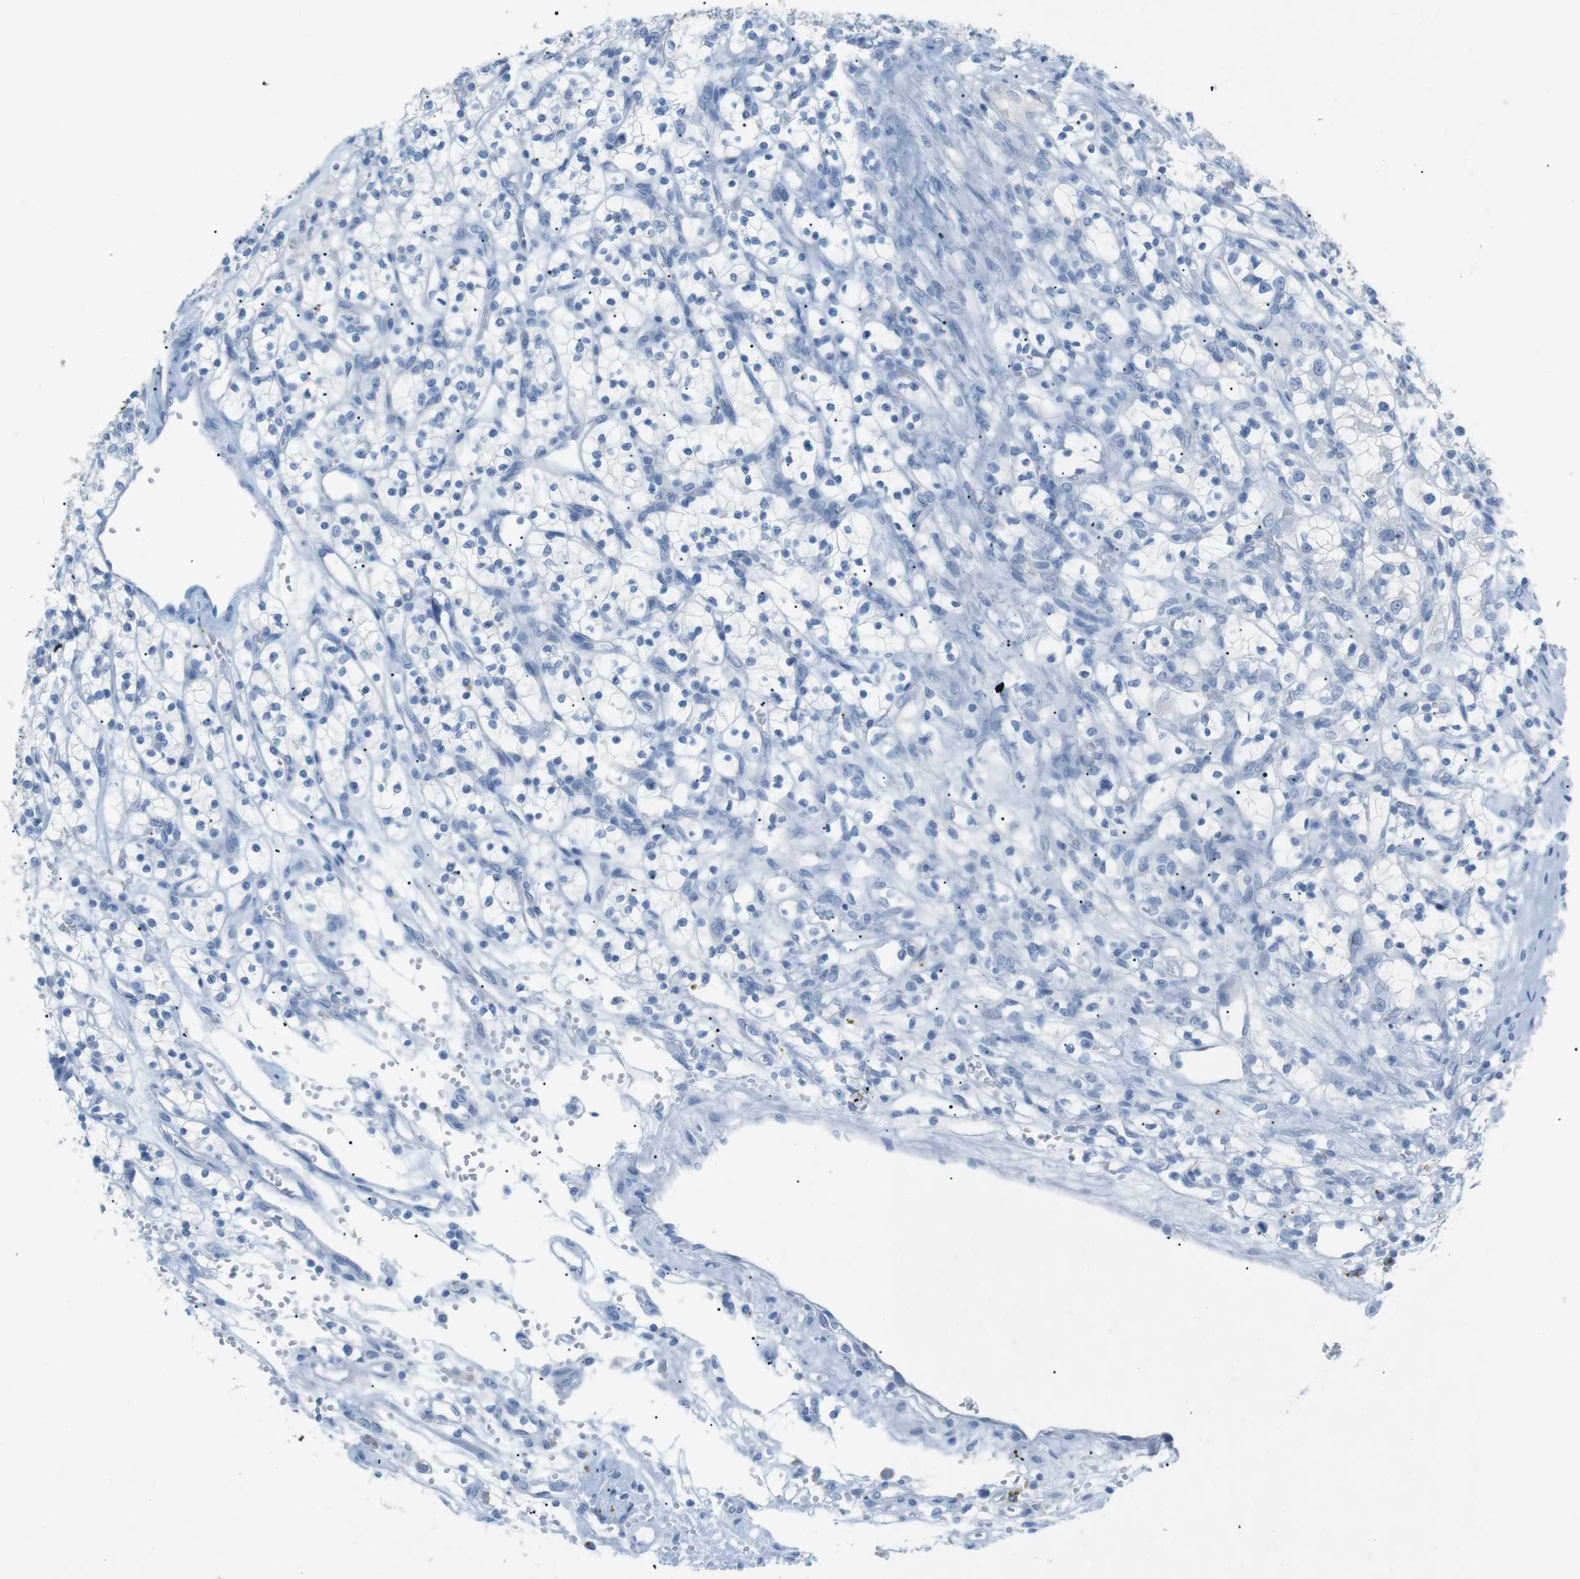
{"staining": {"intensity": "negative", "quantity": "none", "location": "none"}, "tissue": "renal cancer", "cell_type": "Tumor cells", "image_type": "cancer", "snomed": [{"axis": "morphology", "description": "Adenocarcinoma, NOS"}, {"axis": "topography", "description": "Kidney"}], "caption": "Renal adenocarcinoma was stained to show a protein in brown. There is no significant expression in tumor cells. (DAB IHC with hematoxylin counter stain).", "gene": "SALL4", "patient": {"sex": "female", "age": 57}}